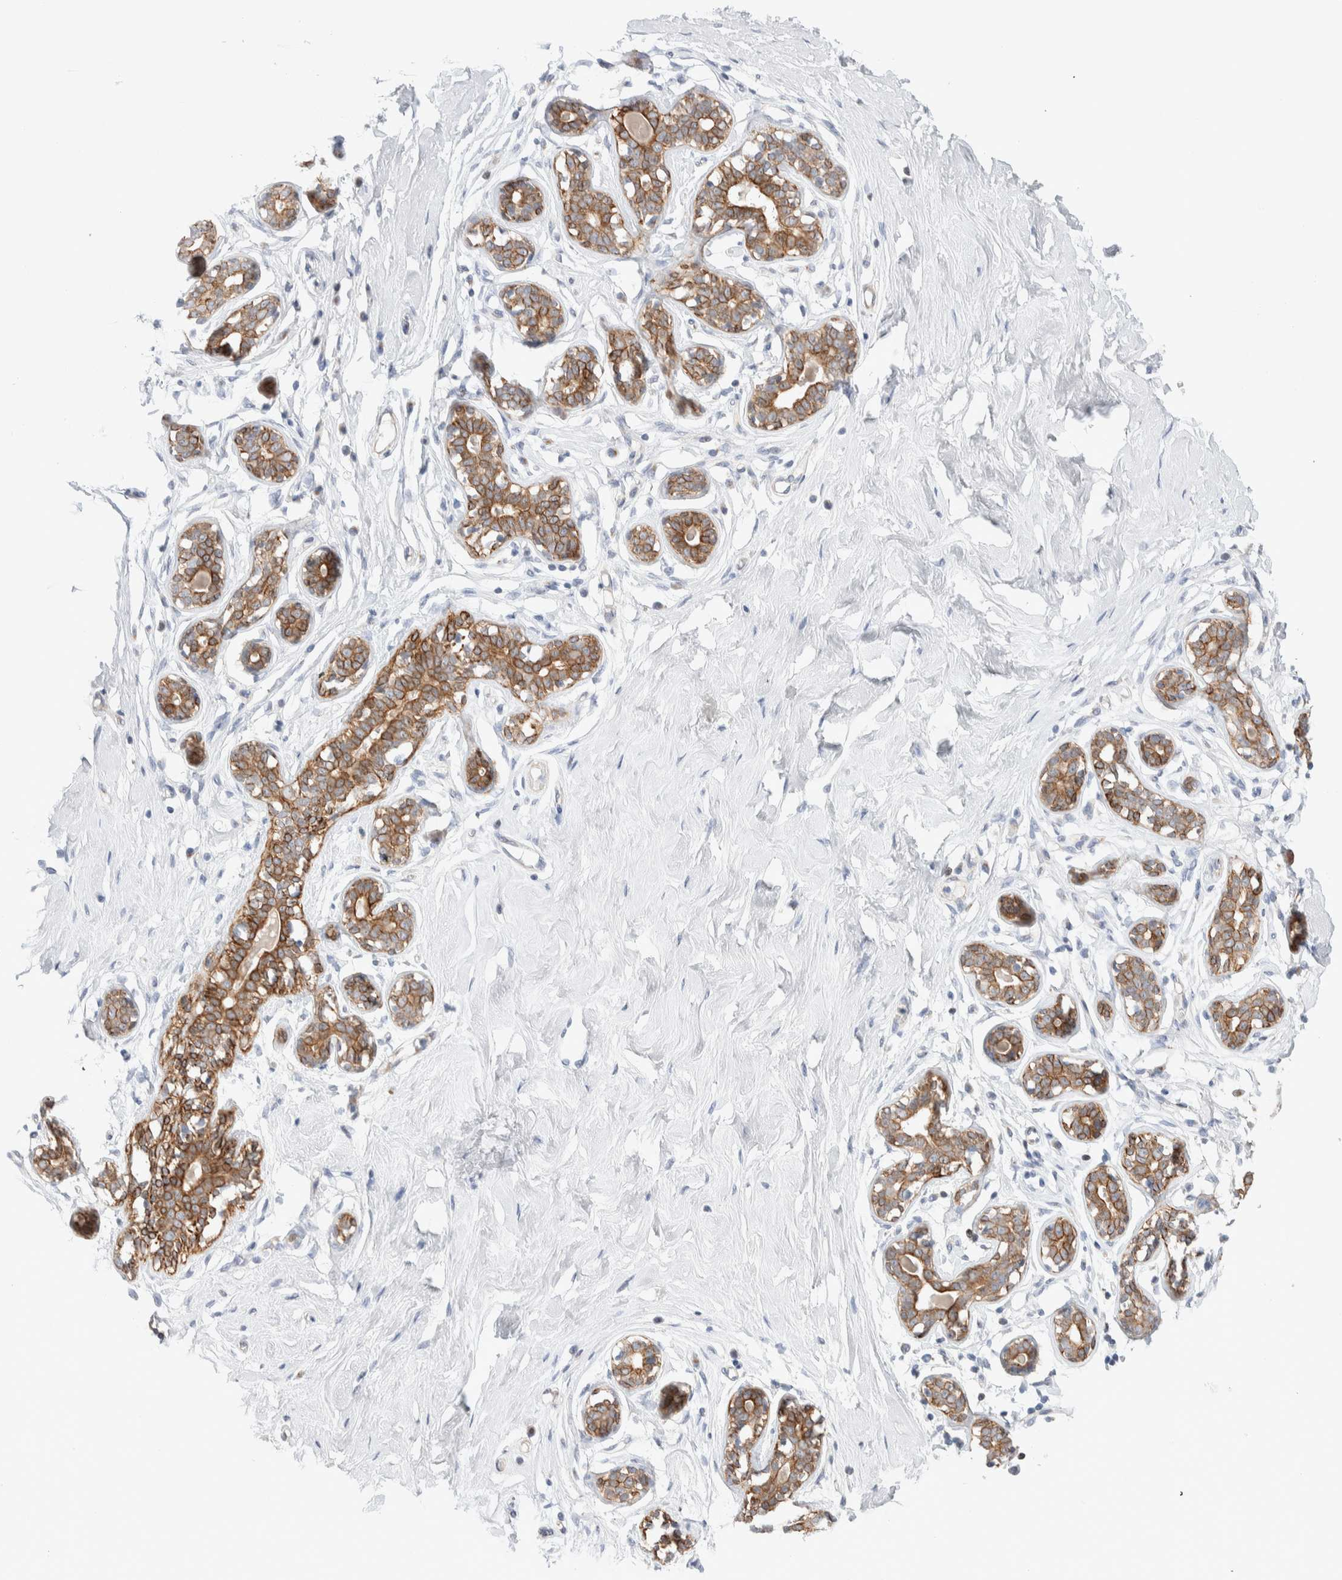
{"staining": {"intensity": "negative", "quantity": "none", "location": "none"}, "tissue": "breast", "cell_type": "Adipocytes", "image_type": "normal", "snomed": [{"axis": "morphology", "description": "Normal tissue, NOS"}, {"axis": "topography", "description": "Breast"}], "caption": "Micrograph shows no protein staining in adipocytes of normal breast.", "gene": "C1orf112", "patient": {"sex": "female", "age": 23}}